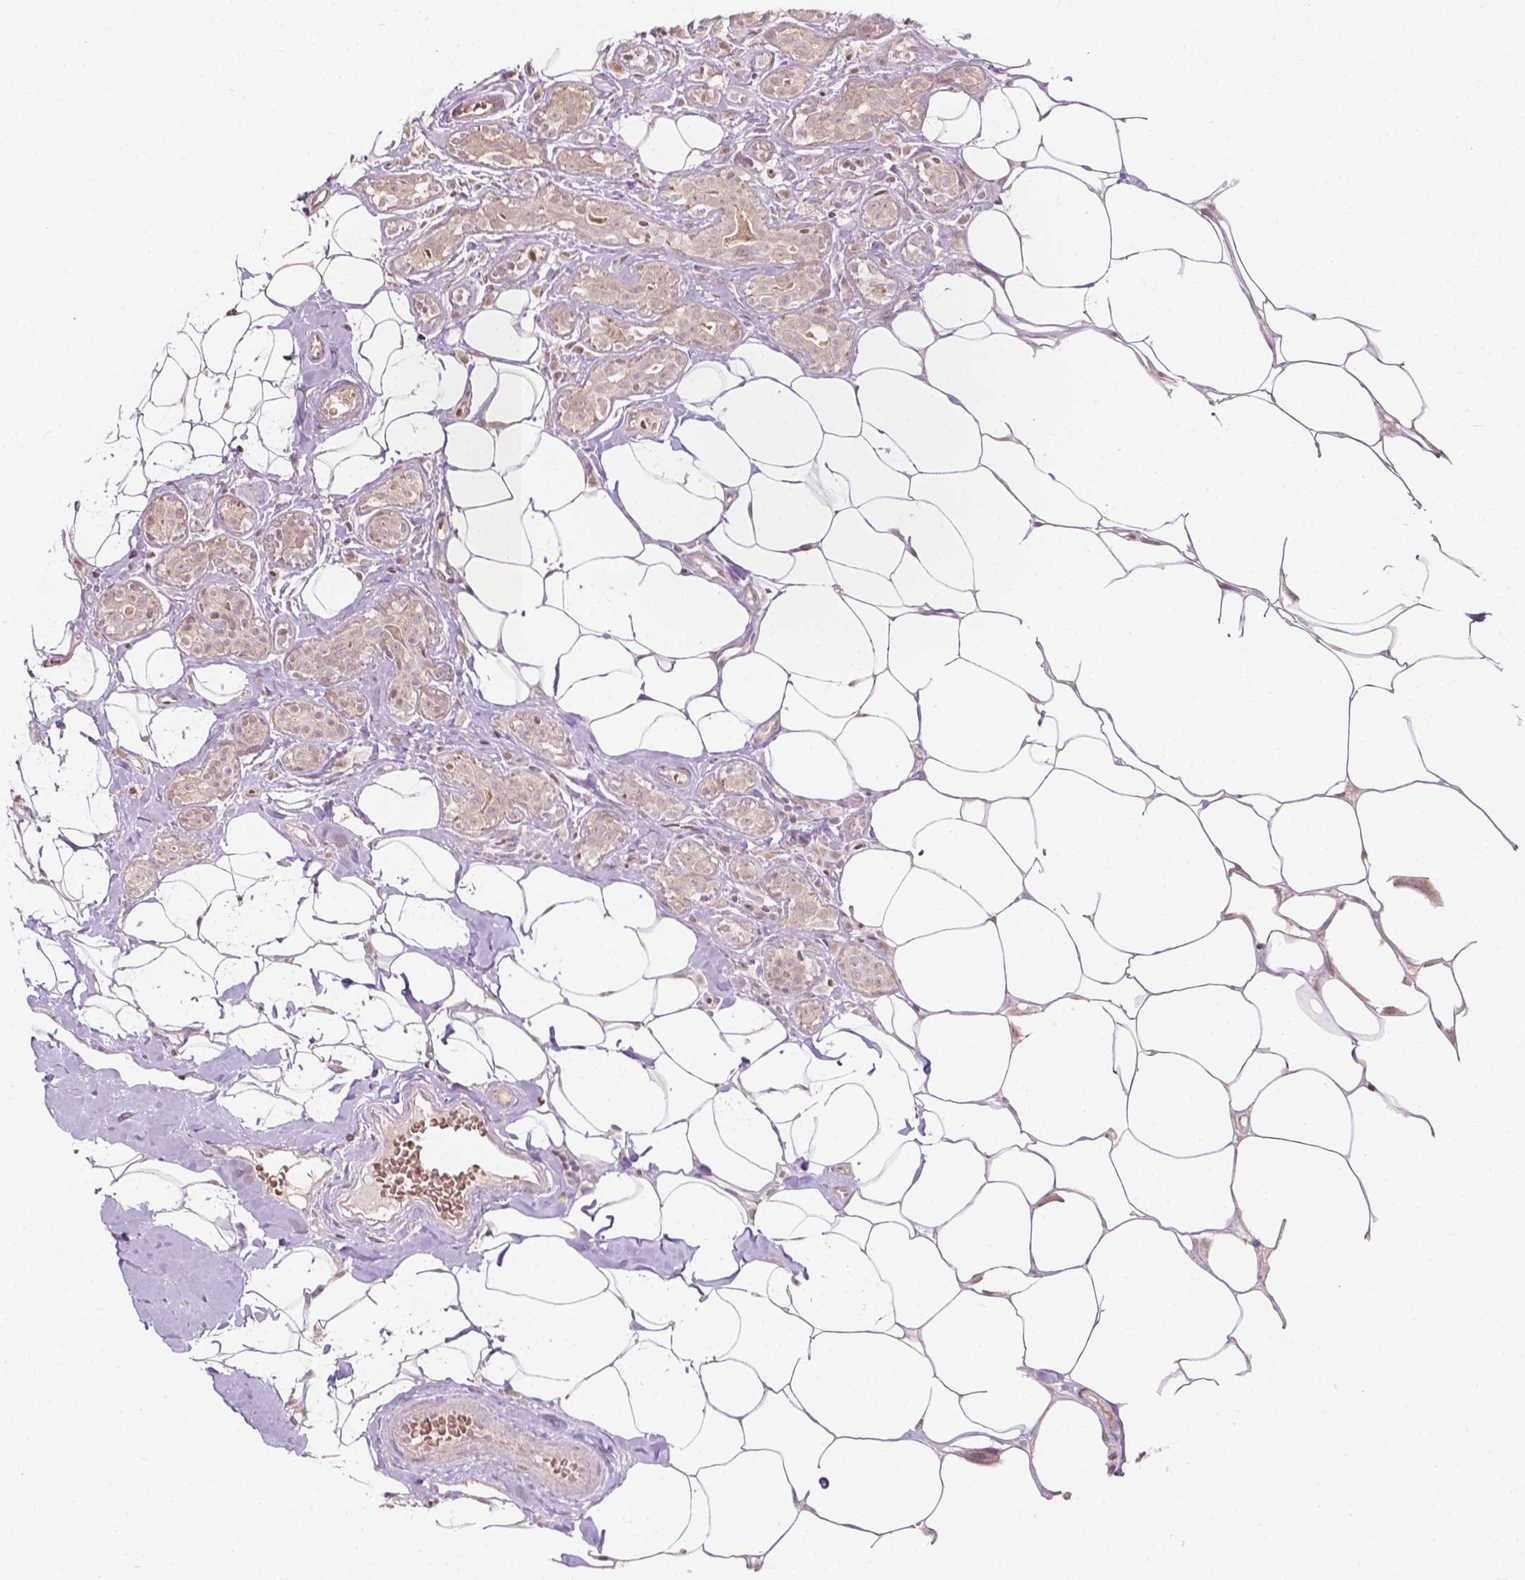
{"staining": {"intensity": "weak", "quantity": ">75%", "location": "cytoplasmic/membranous"}, "tissue": "breast cancer", "cell_type": "Tumor cells", "image_type": "cancer", "snomed": [{"axis": "morphology", "description": "Duct carcinoma"}, {"axis": "topography", "description": "Breast"}], "caption": "Immunohistochemical staining of breast cancer displays low levels of weak cytoplasmic/membranous expression in about >75% of tumor cells.", "gene": "NOS1AP", "patient": {"sex": "female", "age": 43}}